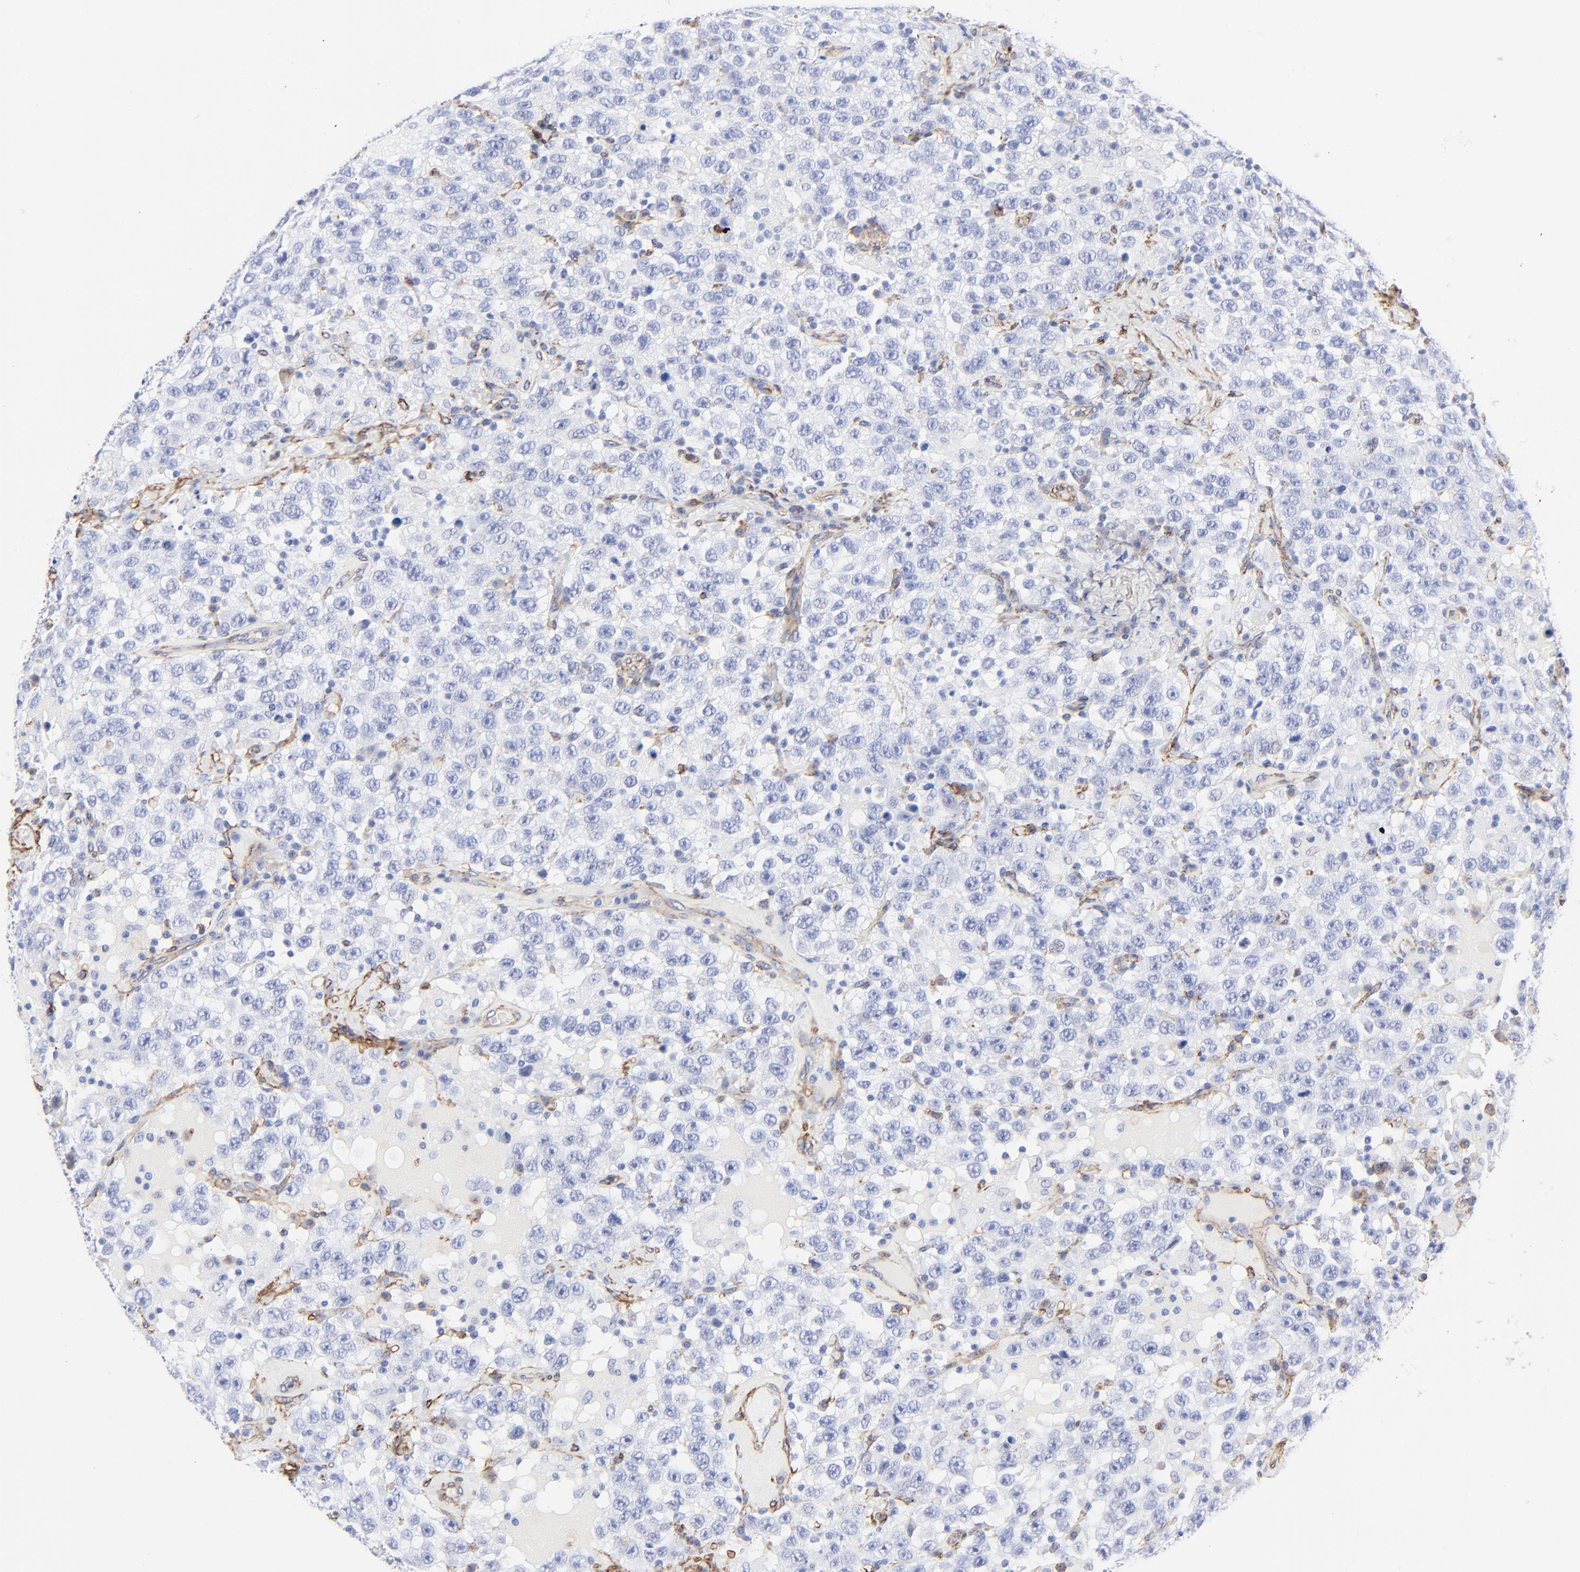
{"staining": {"intensity": "negative", "quantity": "none", "location": "none"}, "tissue": "testis cancer", "cell_type": "Tumor cells", "image_type": "cancer", "snomed": [{"axis": "morphology", "description": "Seminoma, NOS"}, {"axis": "topography", "description": "Testis"}], "caption": "High magnification brightfield microscopy of testis cancer (seminoma) stained with DAB (3,3'-diaminobenzidine) (brown) and counterstained with hematoxylin (blue): tumor cells show no significant expression.", "gene": "CAV1", "patient": {"sex": "male", "age": 41}}